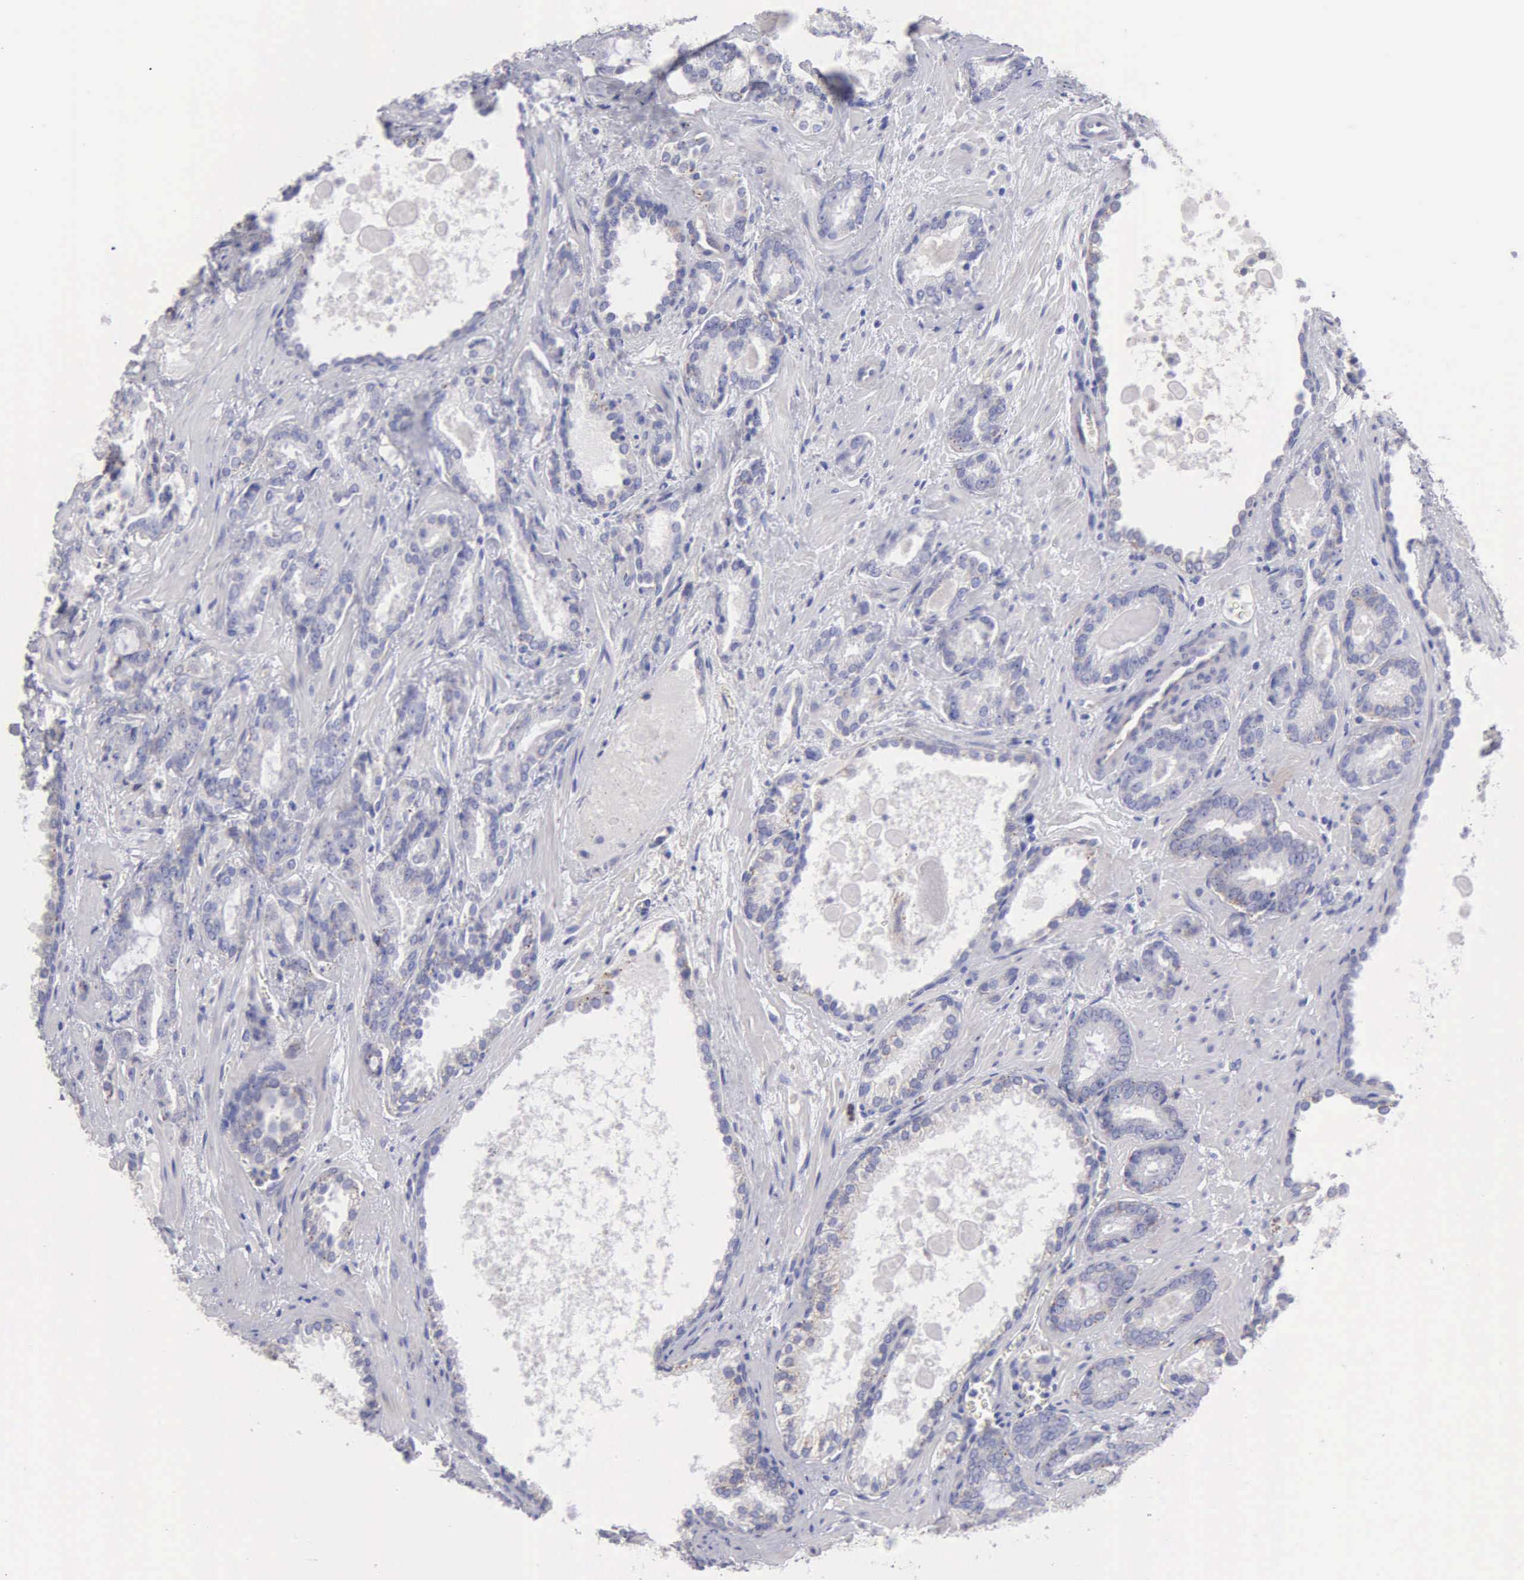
{"staining": {"intensity": "weak", "quantity": "<25%", "location": "cytoplasmic/membranous"}, "tissue": "prostate cancer", "cell_type": "Tumor cells", "image_type": "cancer", "snomed": [{"axis": "morphology", "description": "Adenocarcinoma, Medium grade"}, {"axis": "topography", "description": "Prostate"}], "caption": "DAB immunohistochemical staining of prostate cancer (medium-grade adenocarcinoma) shows no significant staining in tumor cells. (Brightfield microscopy of DAB (3,3'-diaminobenzidine) IHC at high magnification).", "gene": "APP", "patient": {"sex": "male", "age": 64}}